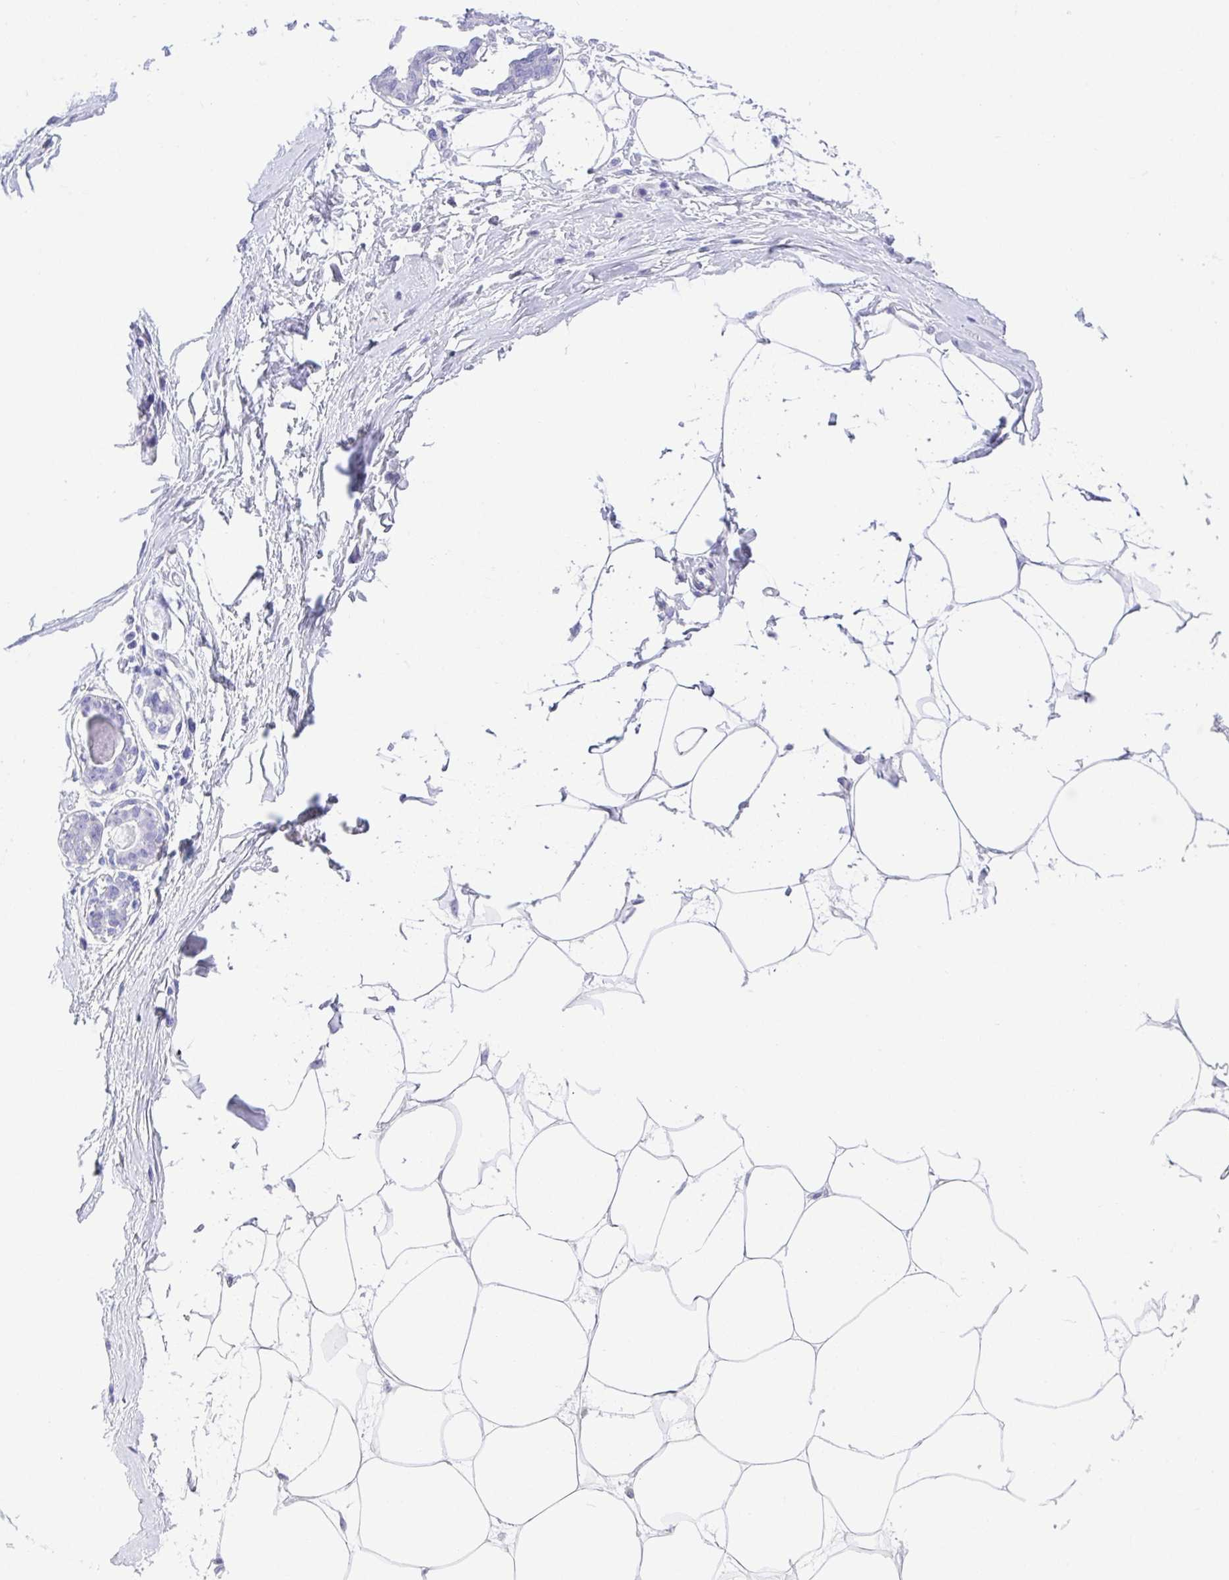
{"staining": {"intensity": "negative", "quantity": "none", "location": "none"}, "tissue": "breast", "cell_type": "Adipocytes", "image_type": "normal", "snomed": [{"axis": "morphology", "description": "Normal tissue, NOS"}, {"axis": "topography", "description": "Breast"}], "caption": "There is no significant expression in adipocytes of breast. (DAB immunohistochemistry with hematoxylin counter stain).", "gene": "LUZP4", "patient": {"sex": "female", "age": 45}}